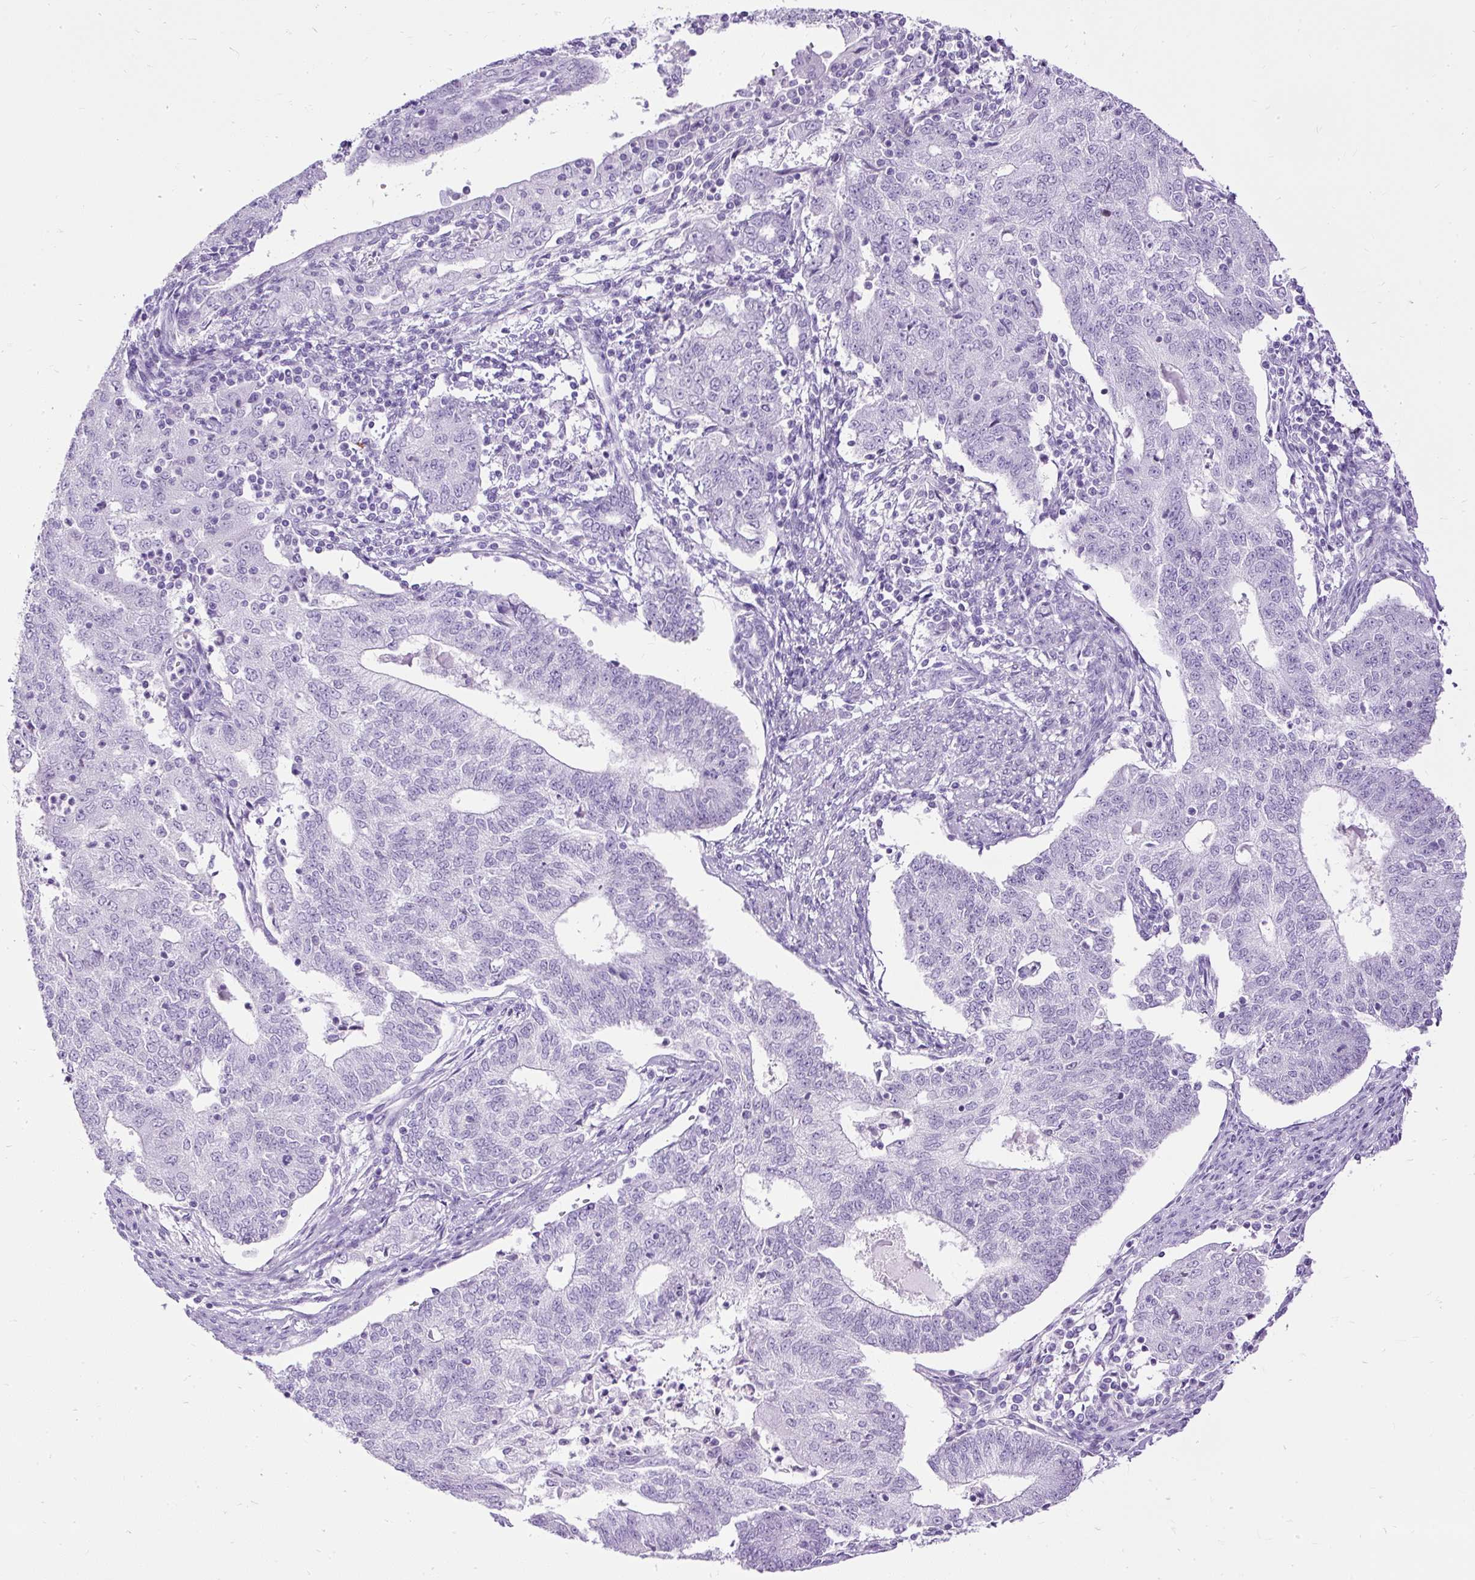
{"staining": {"intensity": "negative", "quantity": "none", "location": "none"}, "tissue": "endometrial cancer", "cell_type": "Tumor cells", "image_type": "cancer", "snomed": [{"axis": "morphology", "description": "Adenocarcinoma, NOS"}, {"axis": "topography", "description": "Endometrium"}], "caption": "Tumor cells show no significant expression in endometrial cancer (adenocarcinoma).", "gene": "HEY1", "patient": {"sex": "female", "age": 56}}